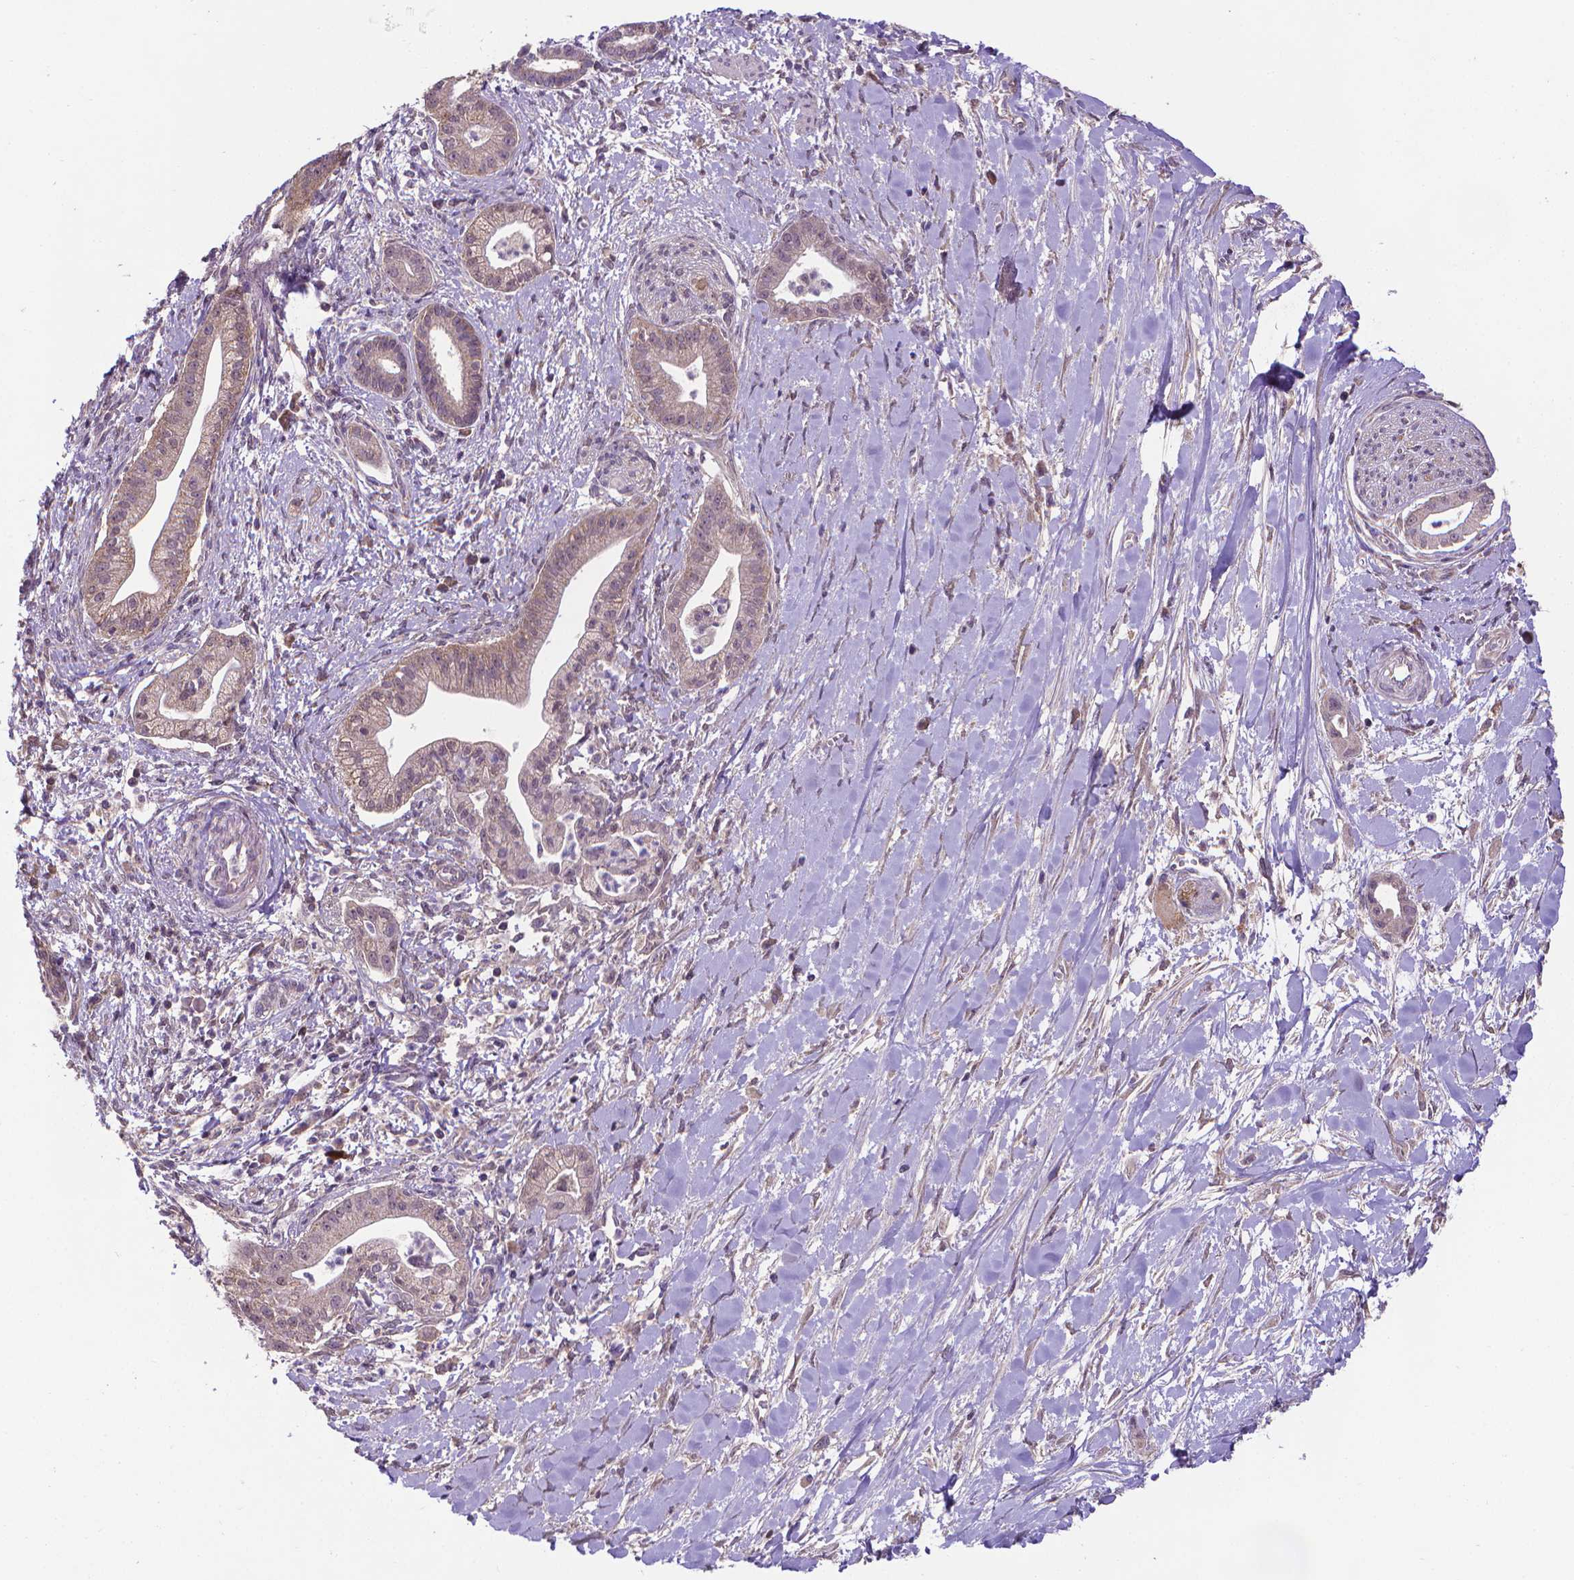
{"staining": {"intensity": "weak", "quantity": "25%-75%", "location": "cytoplasmic/membranous"}, "tissue": "pancreatic cancer", "cell_type": "Tumor cells", "image_type": "cancer", "snomed": [{"axis": "morphology", "description": "Normal tissue, NOS"}, {"axis": "morphology", "description": "Adenocarcinoma, NOS"}, {"axis": "topography", "description": "Lymph node"}, {"axis": "topography", "description": "Pancreas"}], "caption": "A high-resolution micrograph shows immunohistochemistry staining of pancreatic cancer, which shows weak cytoplasmic/membranous staining in approximately 25%-75% of tumor cells.", "gene": "GPR63", "patient": {"sex": "female", "age": 58}}